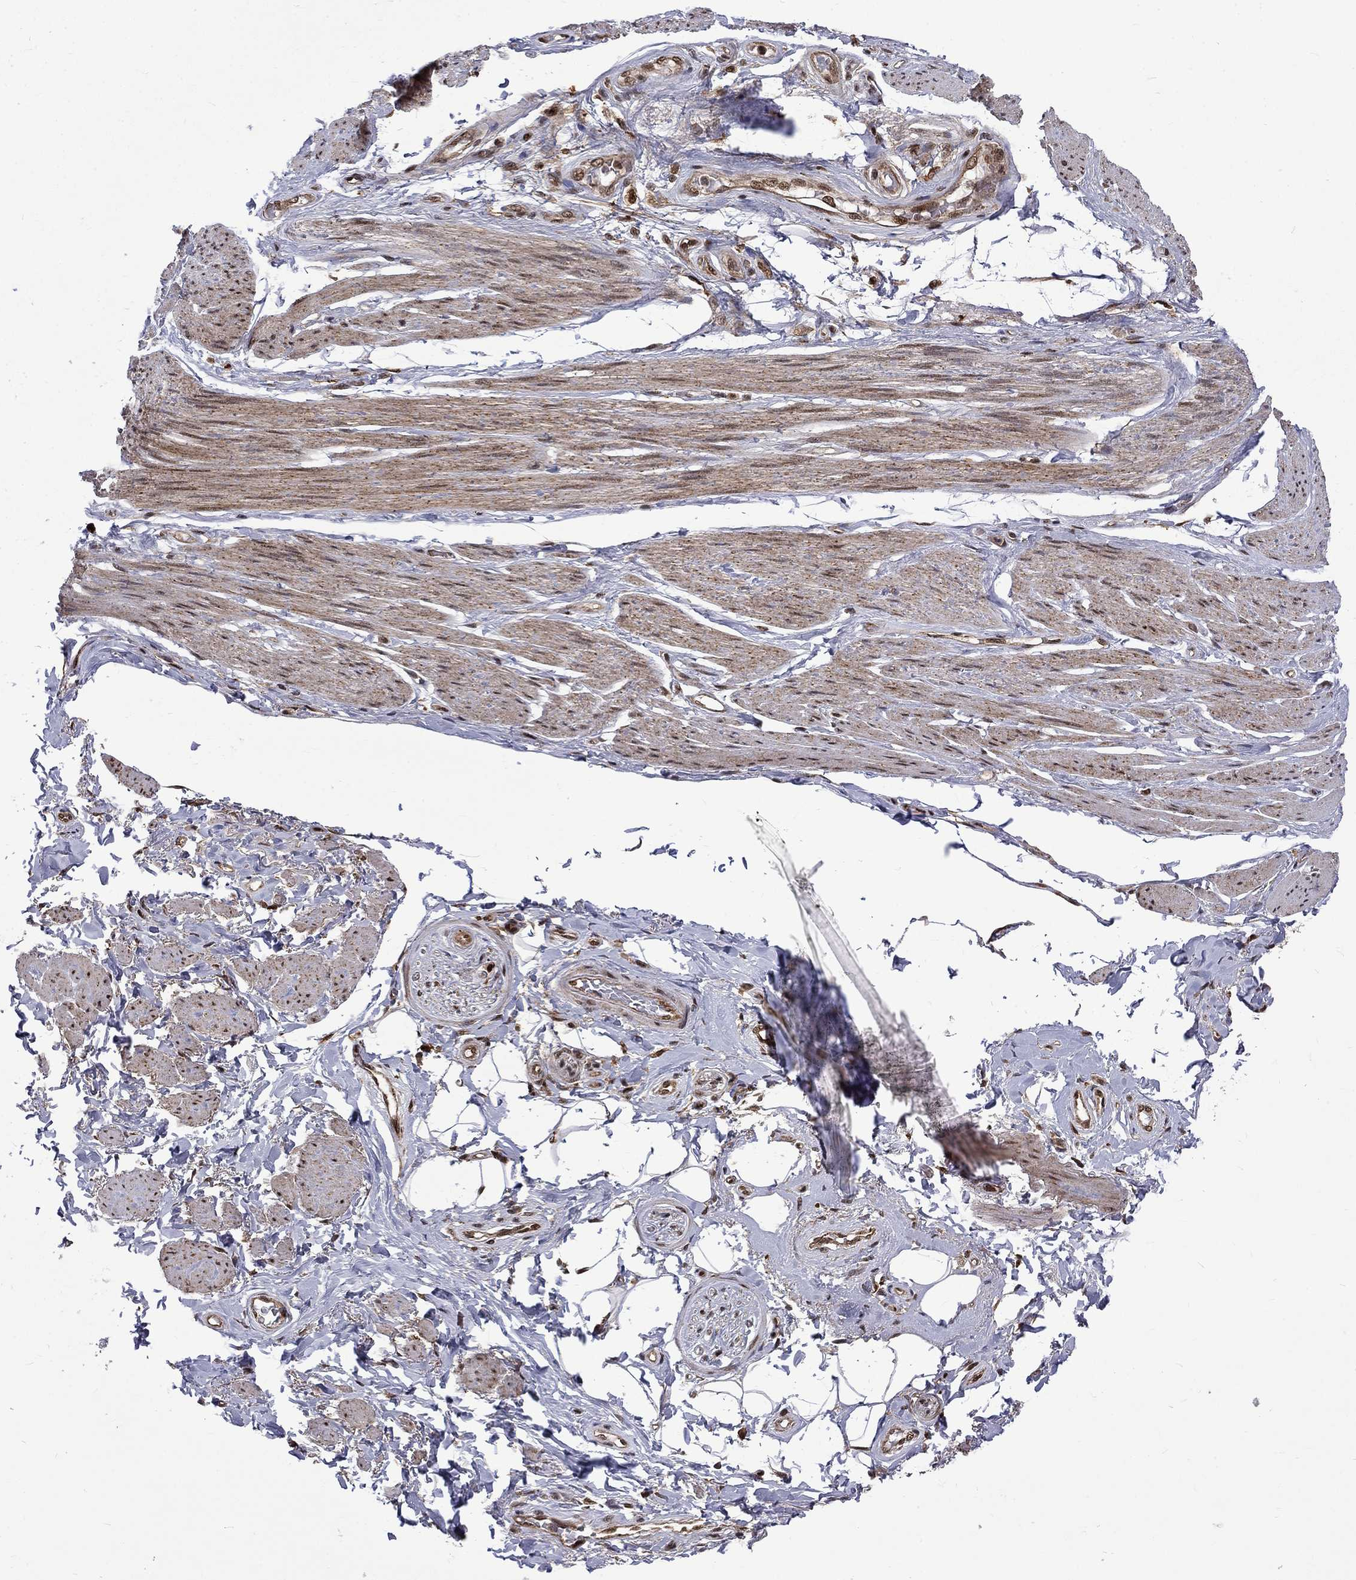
{"staining": {"intensity": "negative", "quantity": "none", "location": "none"}, "tissue": "adipose tissue", "cell_type": "Adipocytes", "image_type": "normal", "snomed": [{"axis": "morphology", "description": "Normal tissue, NOS"}, {"axis": "topography", "description": "Skeletal muscle"}, {"axis": "topography", "description": "Anal"}, {"axis": "topography", "description": "Peripheral nerve tissue"}], "caption": "An immunohistochemistry photomicrograph of normal adipose tissue is shown. There is no staining in adipocytes of adipose tissue.", "gene": "KPNA3", "patient": {"sex": "male", "age": 53}}